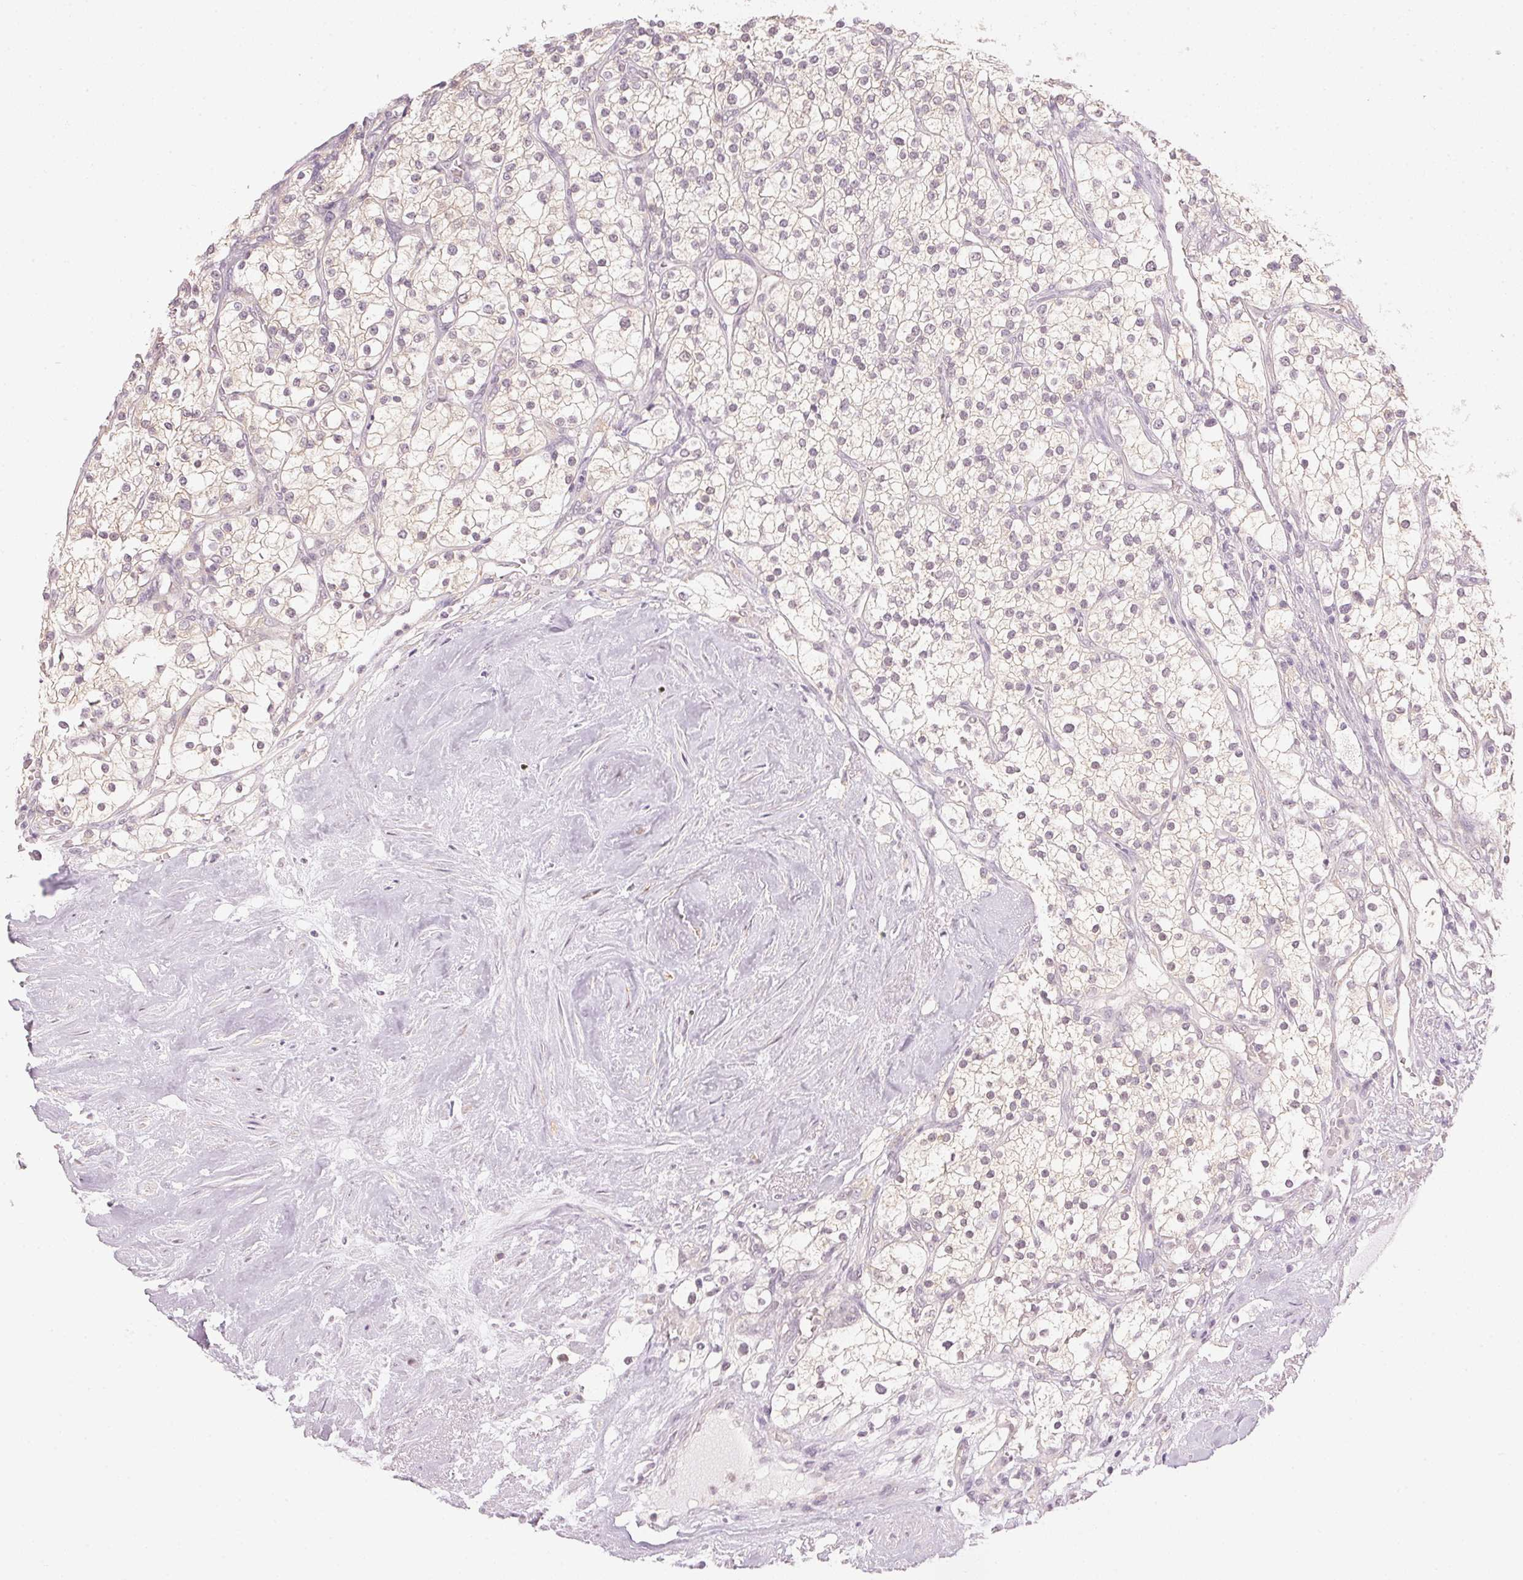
{"staining": {"intensity": "negative", "quantity": "none", "location": "none"}, "tissue": "renal cancer", "cell_type": "Tumor cells", "image_type": "cancer", "snomed": [{"axis": "morphology", "description": "Adenocarcinoma, NOS"}, {"axis": "topography", "description": "Kidney"}], "caption": "This is an immunohistochemistry image of renal adenocarcinoma. There is no staining in tumor cells.", "gene": "KPRP", "patient": {"sex": "male", "age": 80}}